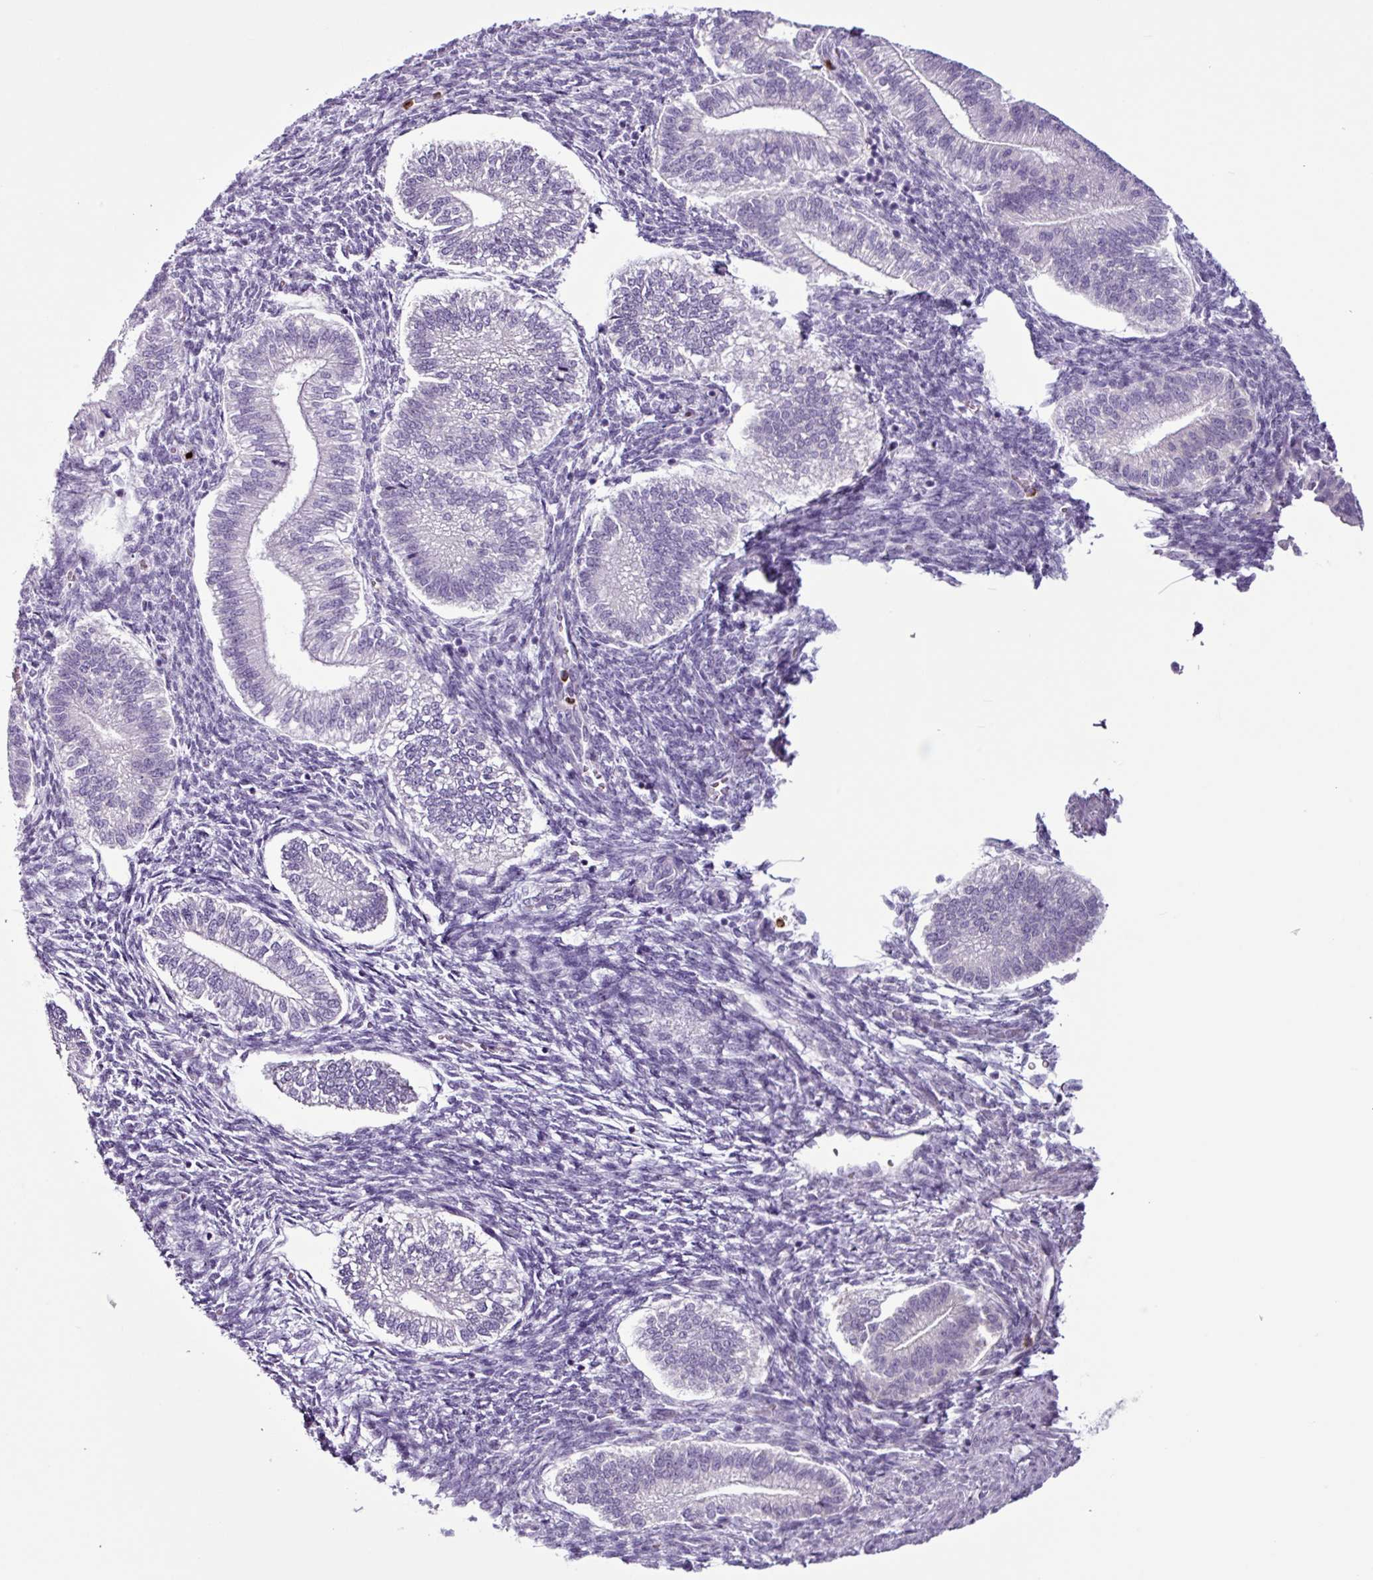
{"staining": {"intensity": "negative", "quantity": "none", "location": "none"}, "tissue": "endometrium", "cell_type": "Cells in endometrial stroma", "image_type": "normal", "snomed": [{"axis": "morphology", "description": "Normal tissue, NOS"}, {"axis": "topography", "description": "Endometrium"}], "caption": "Immunohistochemistry (IHC) histopathology image of benign endometrium: human endometrium stained with DAB displays no significant protein staining in cells in endometrial stroma.", "gene": "TMEM178A", "patient": {"sex": "female", "age": 25}}